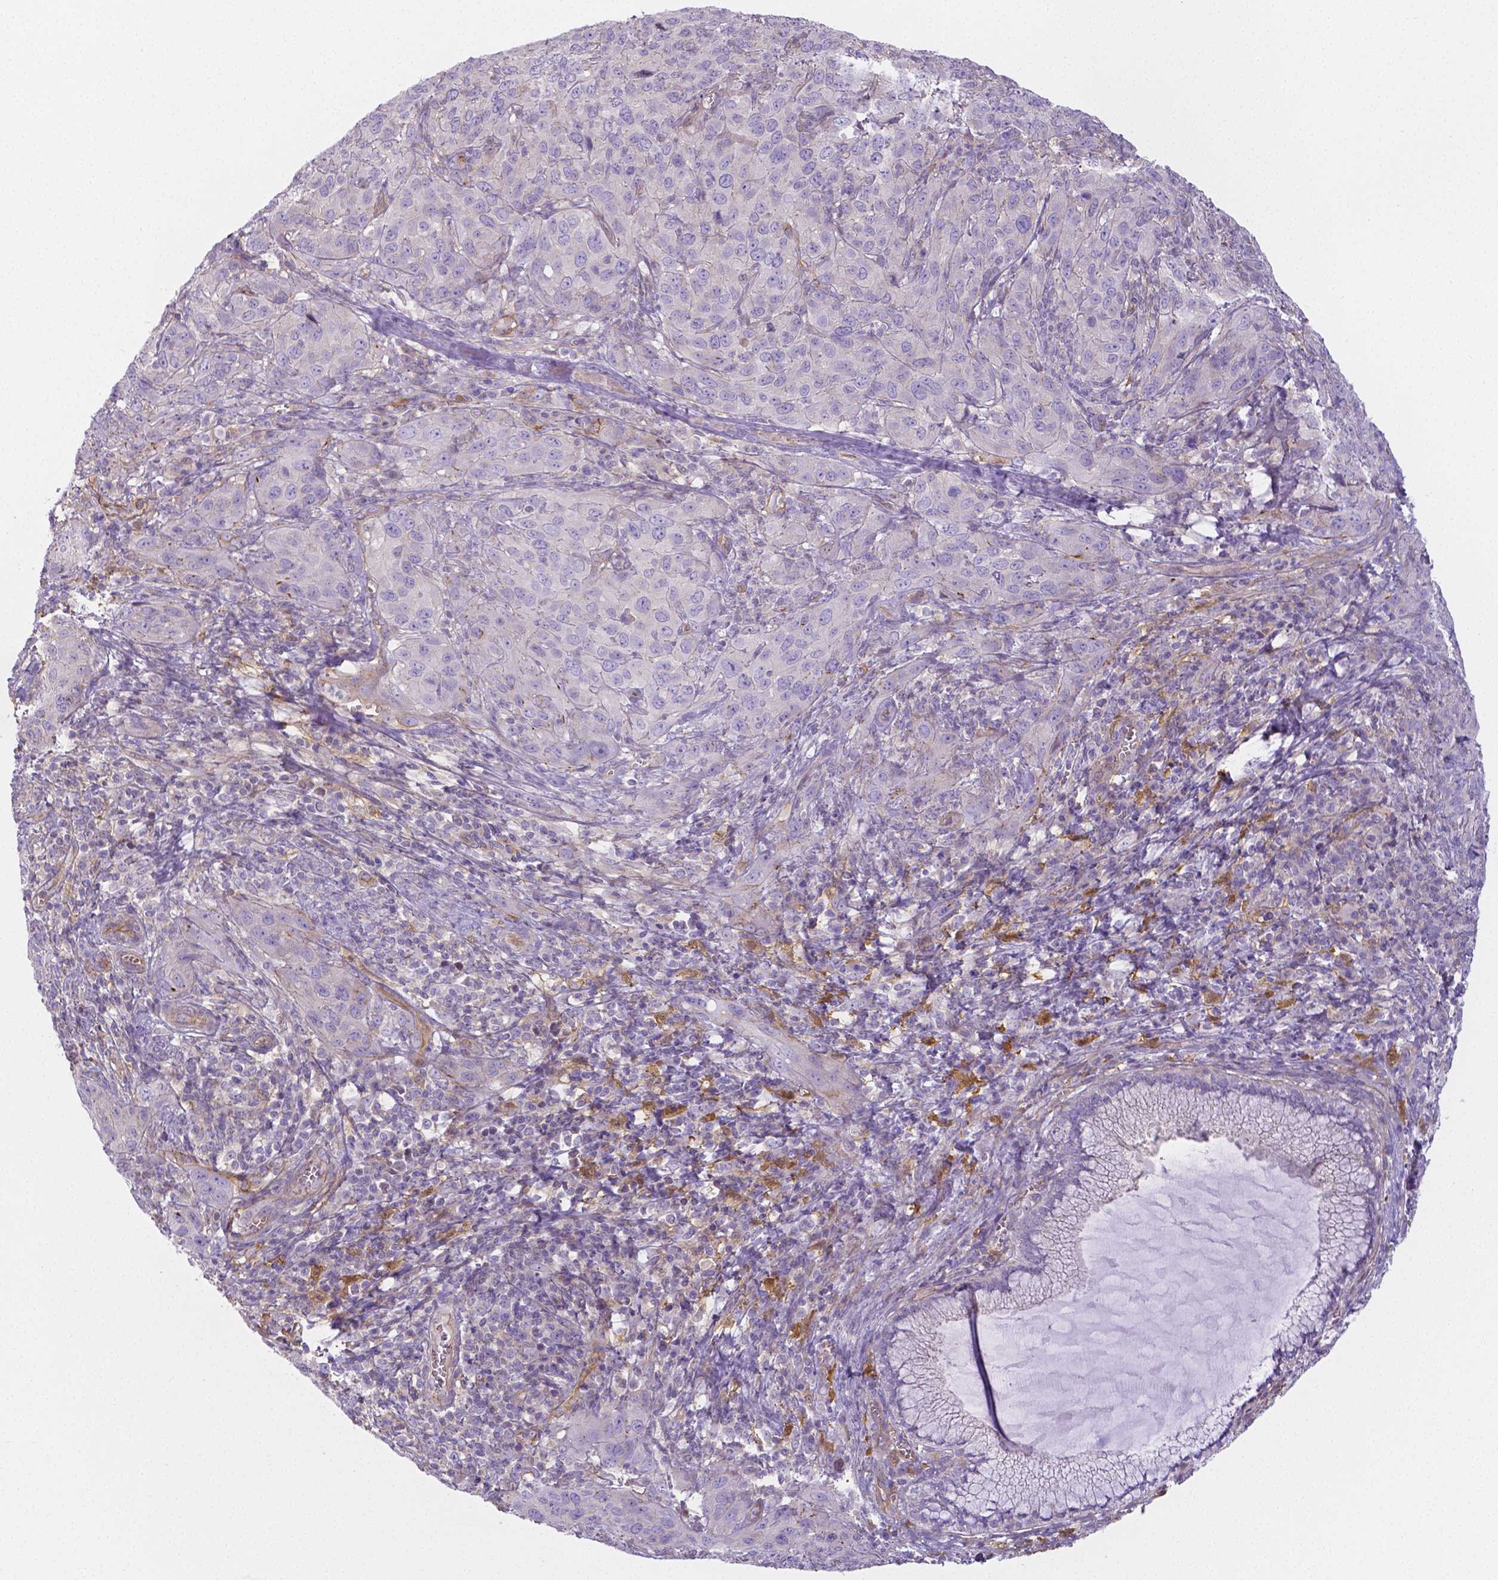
{"staining": {"intensity": "negative", "quantity": "none", "location": "none"}, "tissue": "cervical cancer", "cell_type": "Tumor cells", "image_type": "cancer", "snomed": [{"axis": "morphology", "description": "Normal tissue, NOS"}, {"axis": "morphology", "description": "Squamous cell carcinoma, NOS"}, {"axis": "topography", "description": "Cervix"}], "caption": "IHC of human cervical cancer (squamous cell carcinoma) demonstrates no staining in tumor cells. (DAB immunohistochemistry (IHC) with hematoxylin counter stain).", "gene": "CRMP1", "patient": {"sex": "female", "age": 51}}